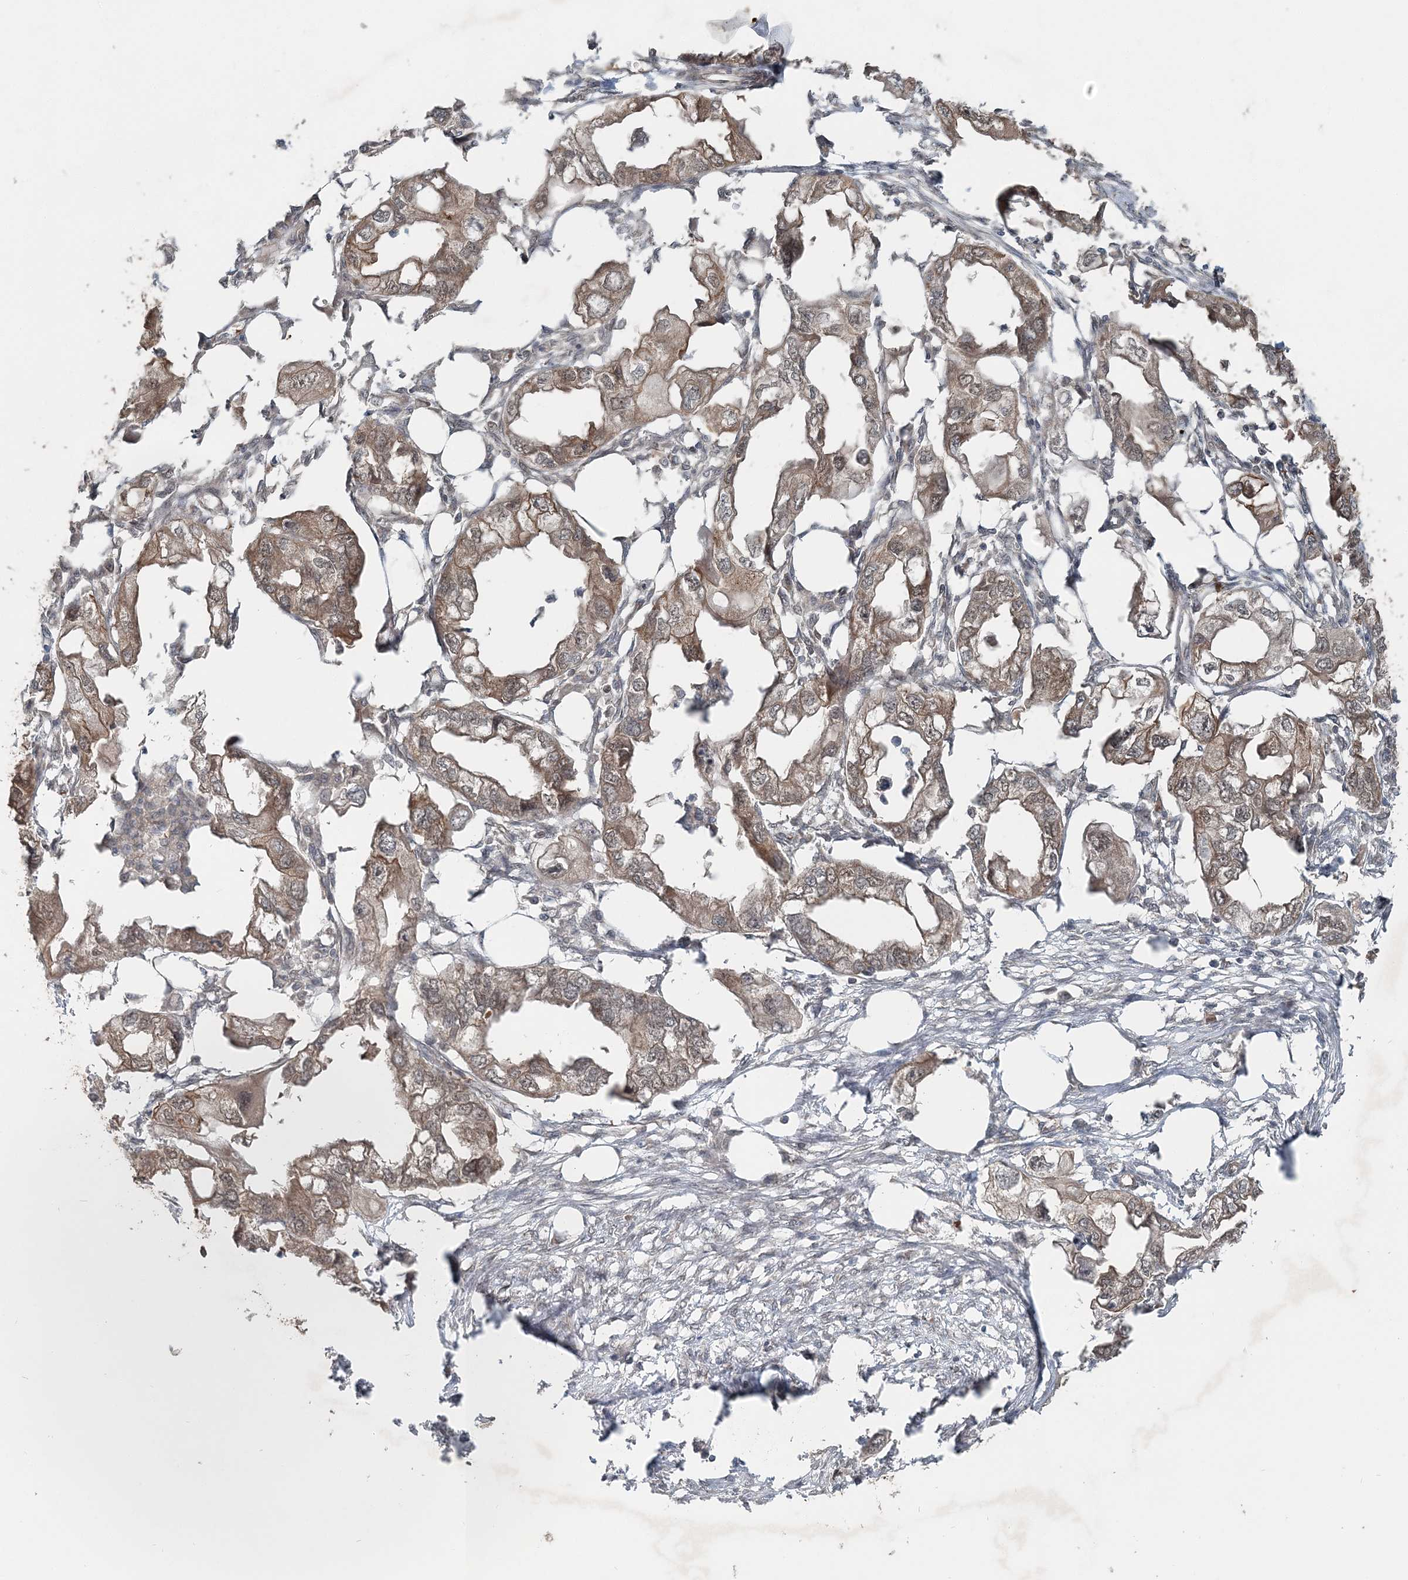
{"staining": {"intensity": "weak", "quantity": ">75%", "location": "cytoplasmic/membranous,nuclear"}, "tissue": "endometrial cancer", "cell_type": "Tumor cells", "image_type": "cancer", "snomed": [{"axis": "morphology", "description": "Adenocarcinoma, NOS"}, {"axis": "morphology", "description": "Adenocarcinoma, metastatic, NOS"}, {"axis": "topography", "description": "Adipose tissue"}, {"axis": "topography", "description": "Endometrium"}], "caption": "IHC photomicrograph of endometrial cancer stained for a protein (brown), which displays low levels of weak cytoplasmic/membranous and nuclear expression in about >75% of tumor cells.", "gene": "FBXL17", "patient": {"sex": "female", "age": 67}}